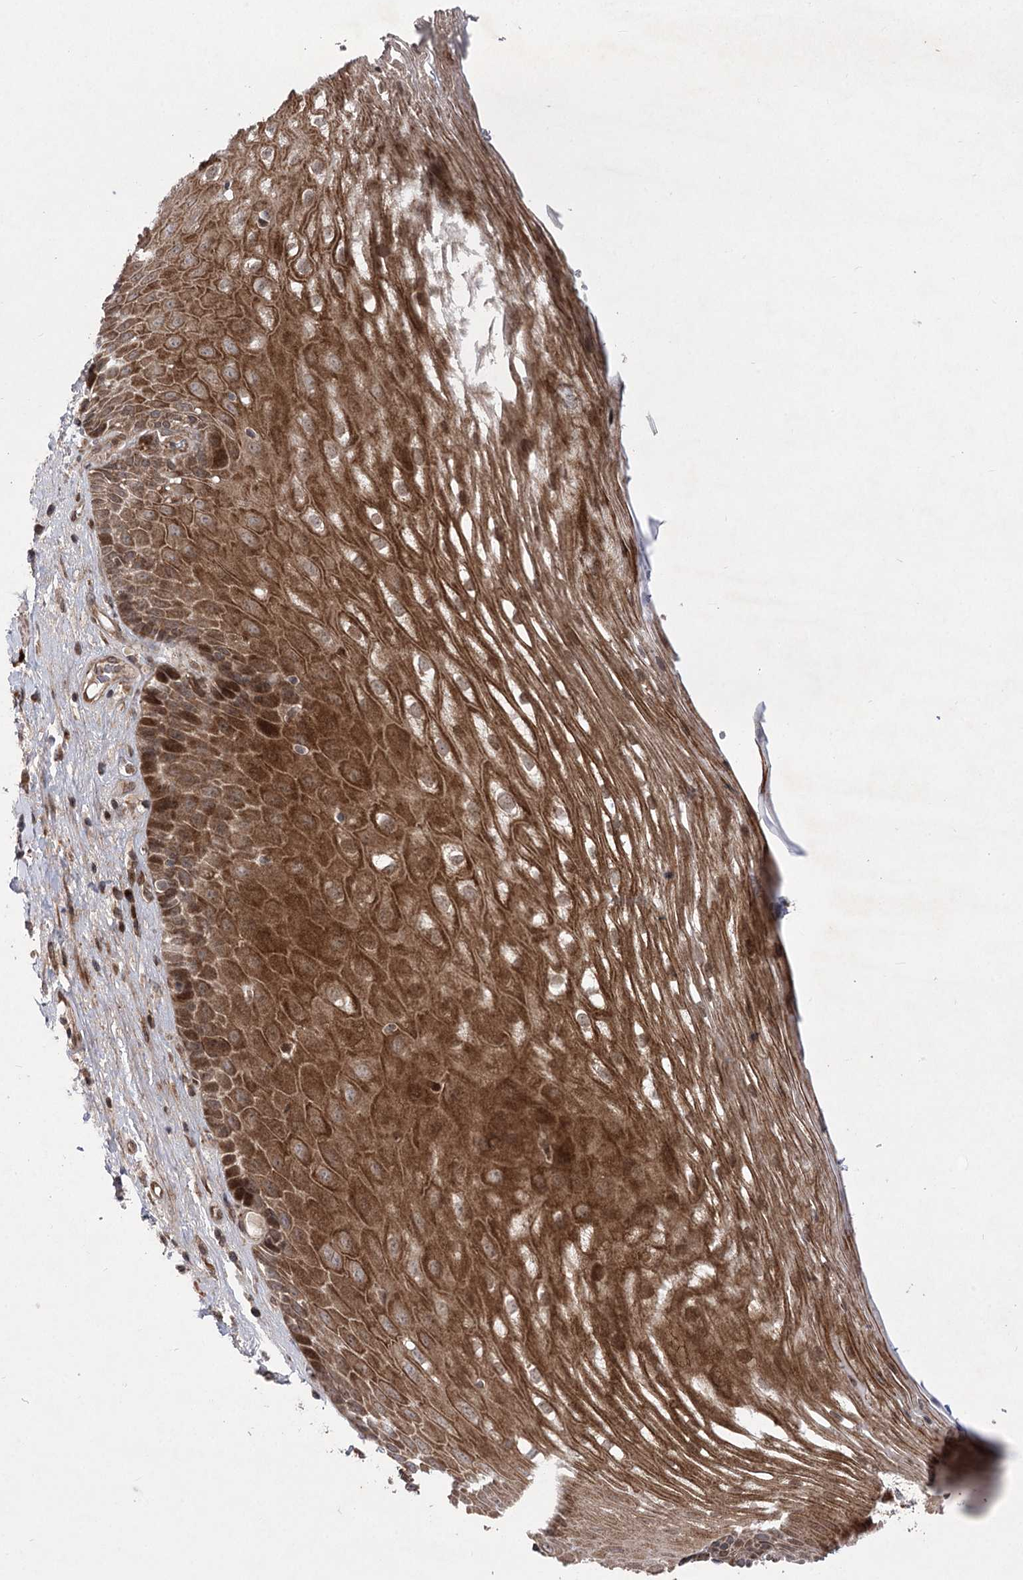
{"staining": {"intensity": "strong", "quantity": "25%-75%", "location": "cytoplasmic/membranous"}, "tissue": "esophagus", "cell_type": "Squamous epithelial cells", "image_type": "normal", "snomed": [{"axis": "morphology", "description": "Normal tissue, NOS"}, {"axis": "topography", "description": "Esophagus"}], "caption": "Esophagus stained with a brown dye displays strong cytoplasmic/membranous positive expression in about 25%-75% of squamous epithelial cells.", "gene": "TENM2", "patient": {"sex": "male", "age": 62}}